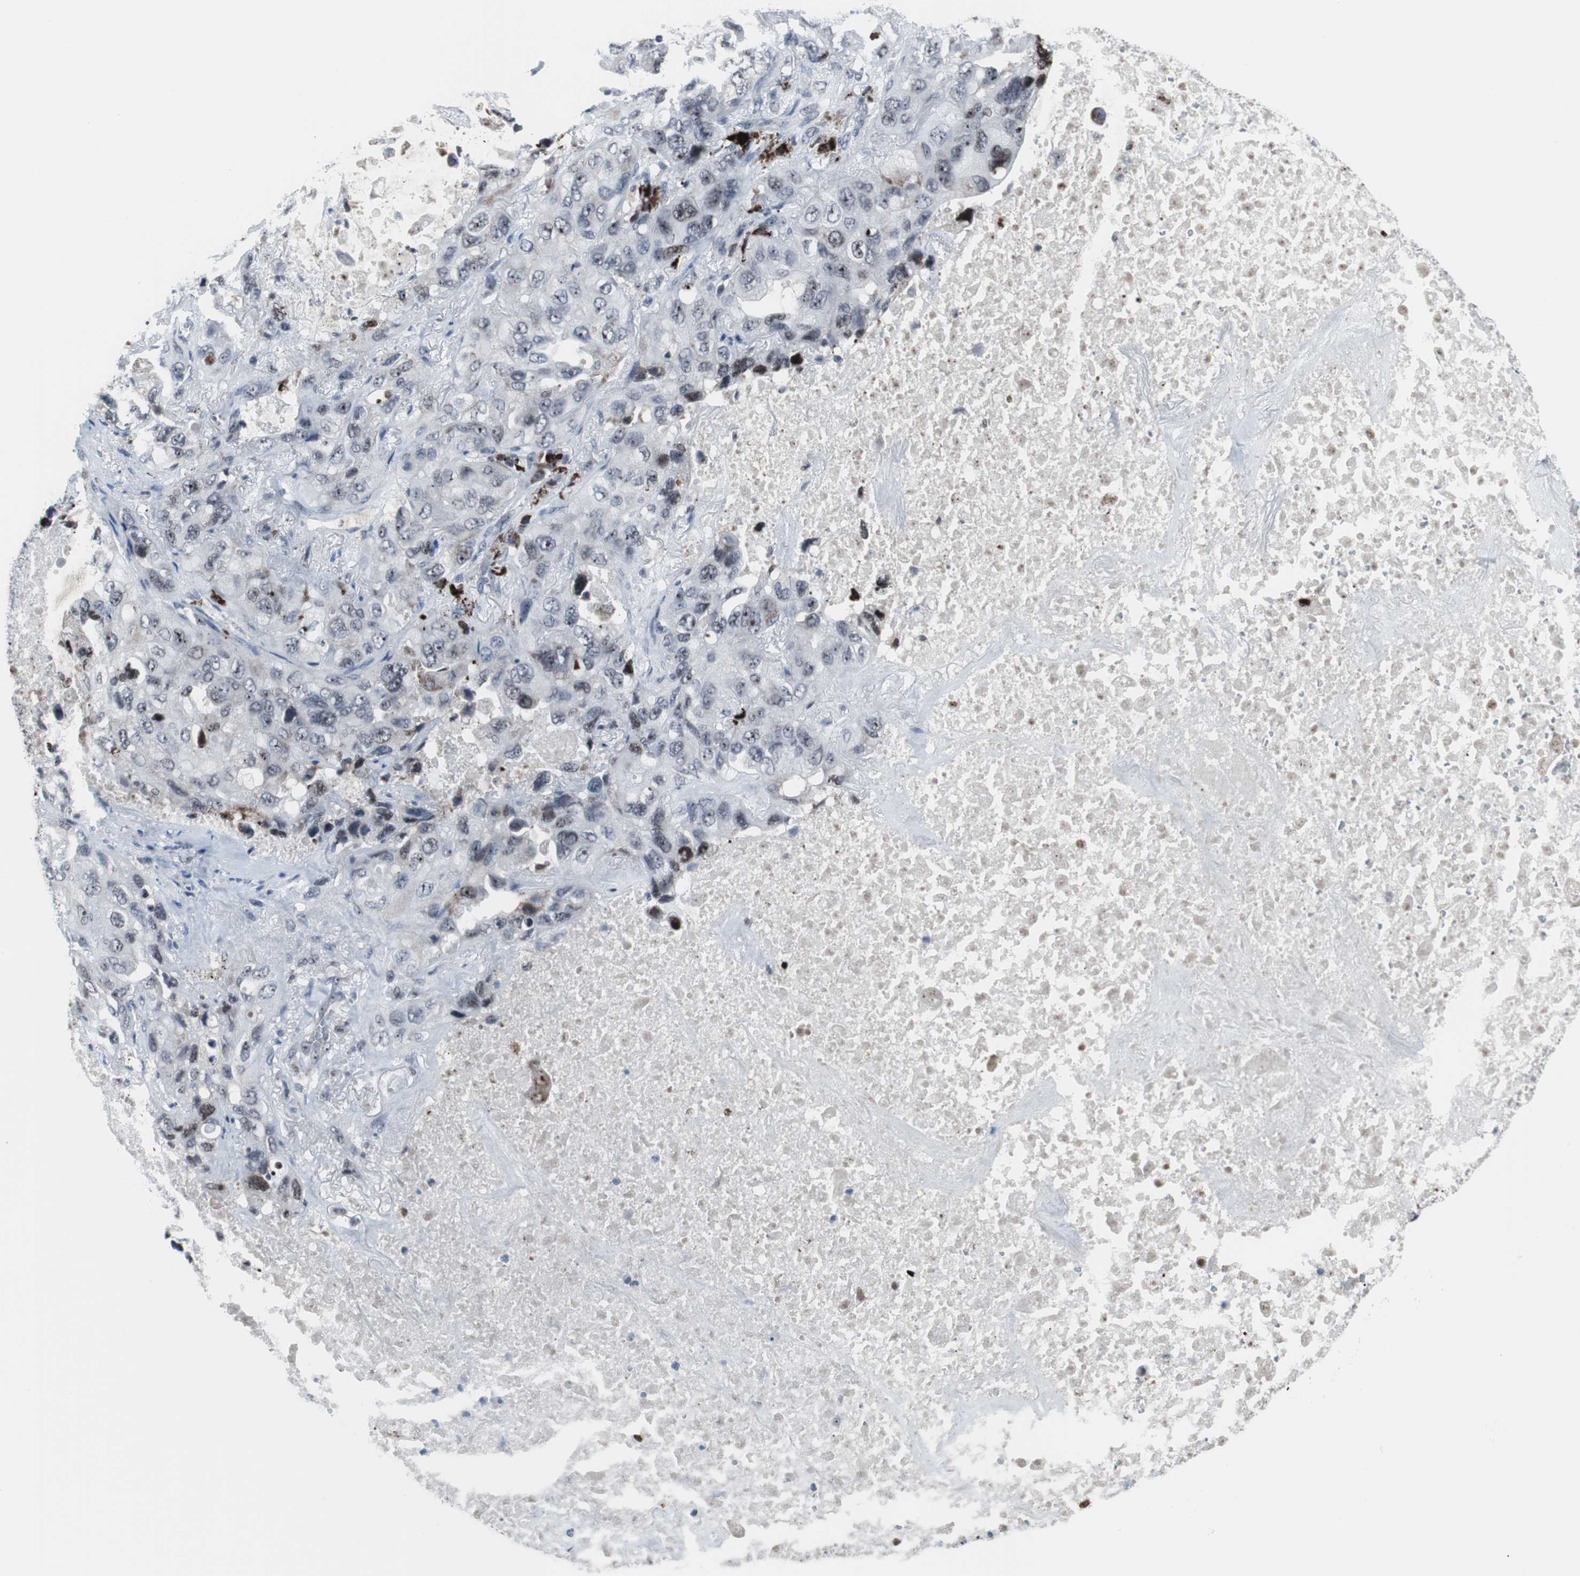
{"staining": {"intensity": "moderate", "quantity": "<25%", "location": "nuclear"}, "tissue": "lung cancer", "cell_type": "Tumor cells", "image_type": "cancer", "snomed": [{"axis": "morphology", "description": "Squamous cell carcinoma, NOS"}, {"axis": "topography", "description": "Lung"}], "caption": "A brown stain labels moderate nuclear positivity of a protein in lung cancer (squamous cell carcinoma) tumor cells.", "gene": "DOK1", "patient": {"sex": "female", "age": 73}}